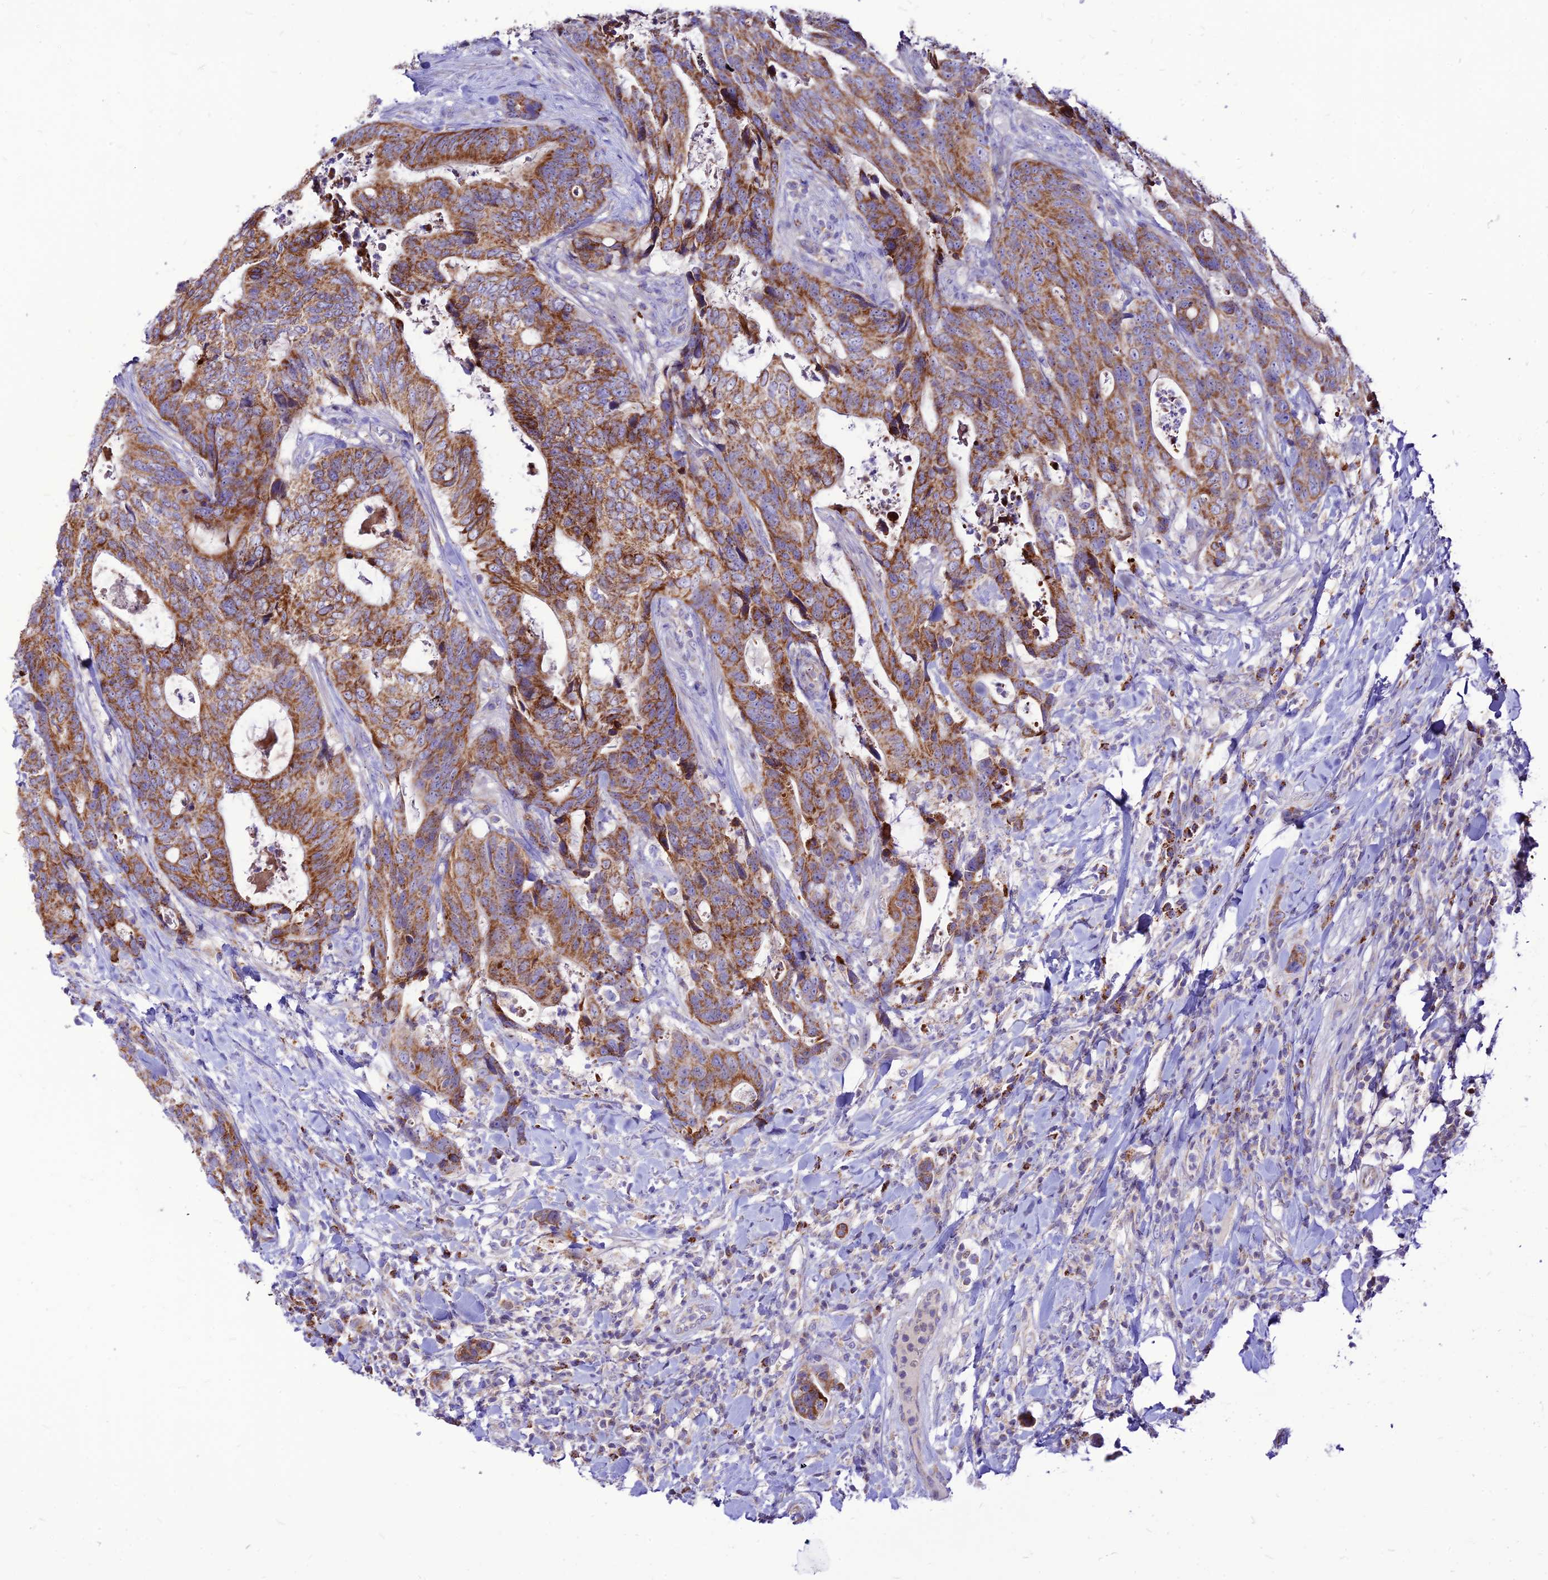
{"staining": {"intensity": "moderate", "quantity": ">75%", "location": "cytoplasmic/membranous"}, "tissue": "colorectal cancer", "cell_type": "Tumor cells", "image_type": "cancer", "snomed": [{"axis": "morphology", "description": "Adenocarcinoma, NOS"}, {"axis": "topography", "description": "Colon"}], "caption": "Immunohistochemical staining of colorectal cancer (adenocarcinoma) shows medium levels of moderate cytoplasmic/membranous positivity in about >75% of tumor cells. Immunohistochemistry stains the protein of interest in brown and the nuclei are stained blue.", "gene": "ECI1", "patient": {"sex": "female", "age": 82}}